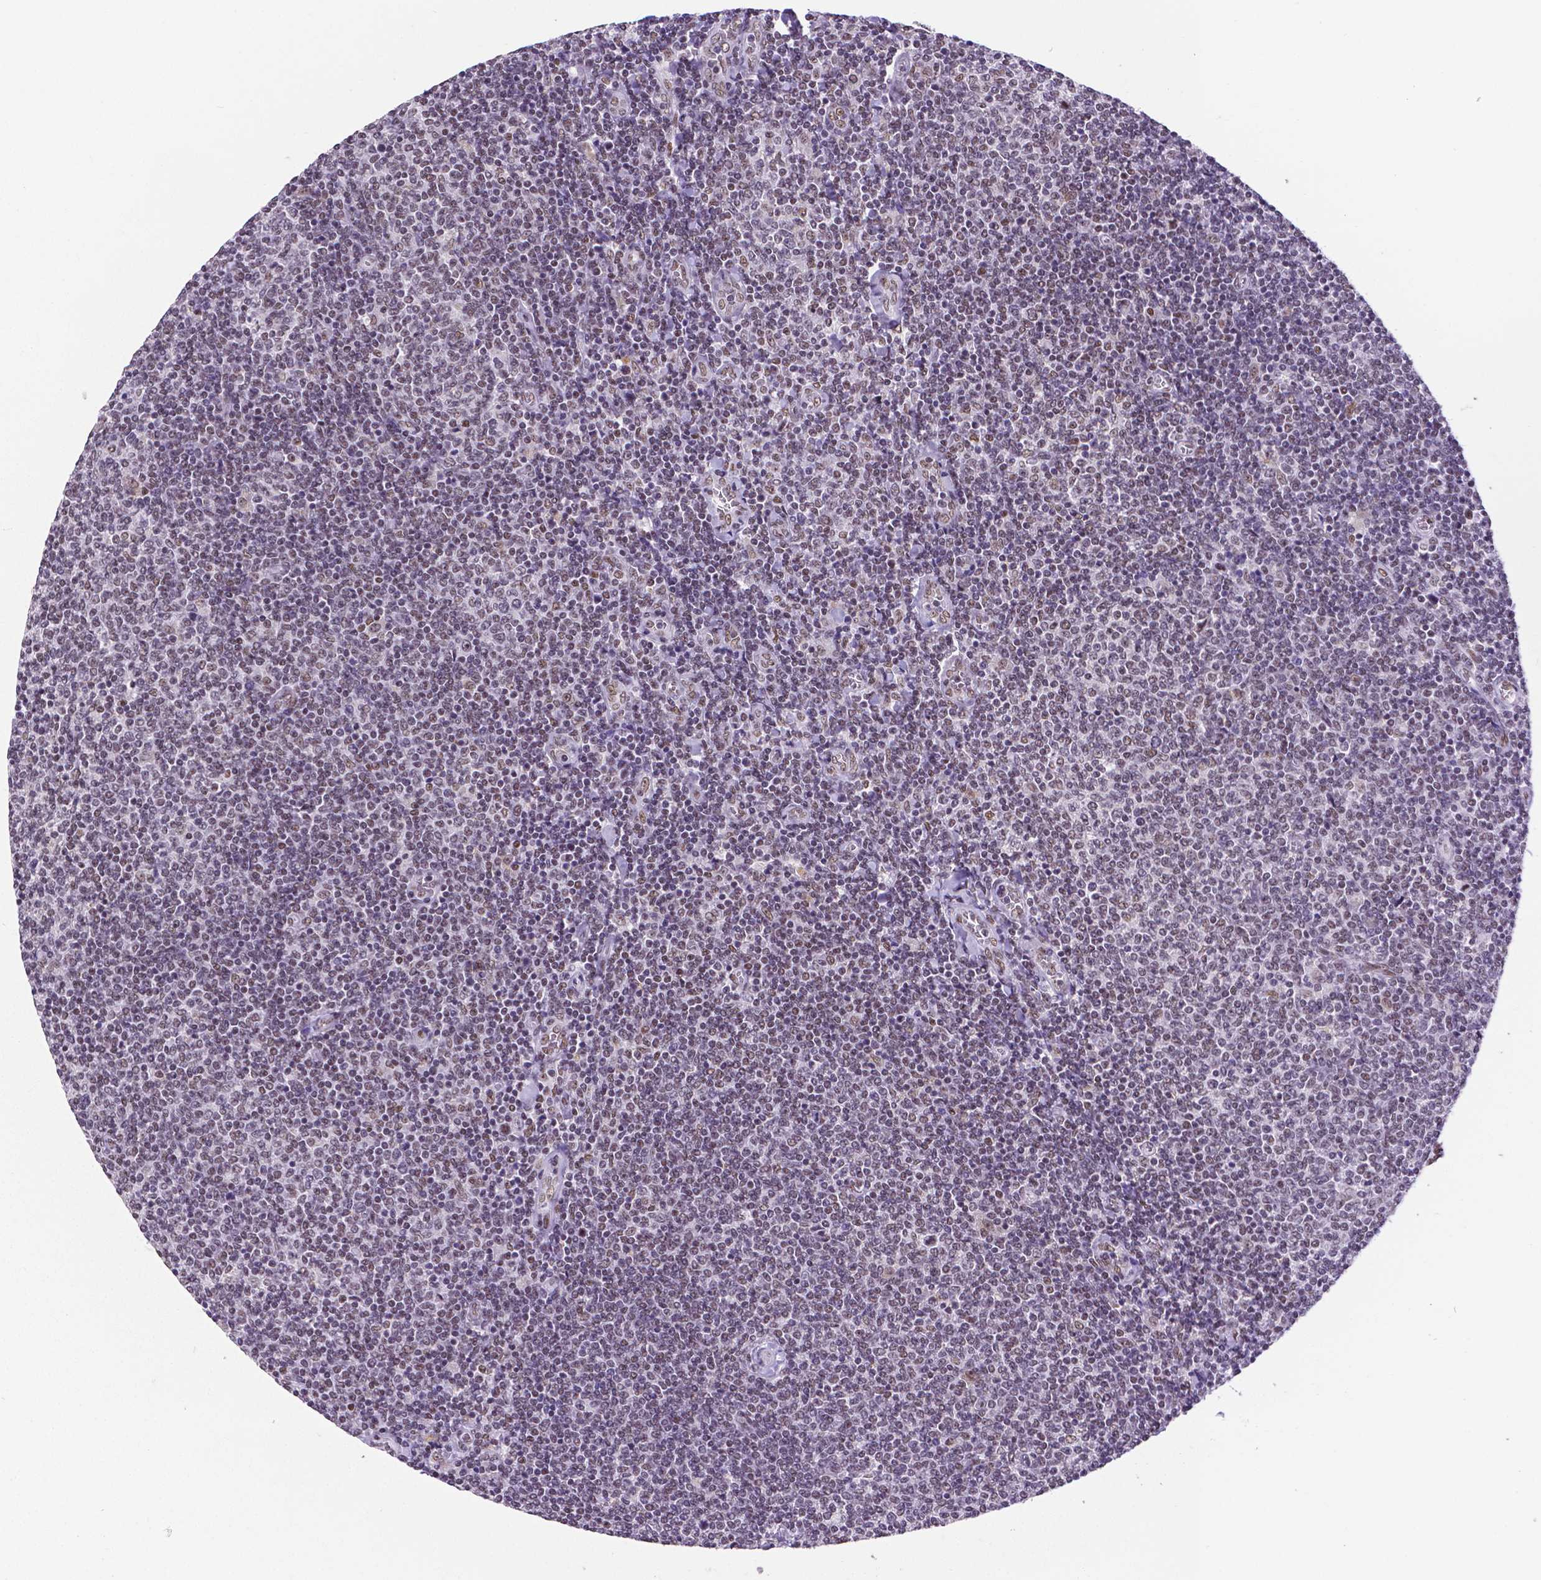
{"staining": {"intensity": "weak", "quantity": "<25%", "location": "nuclear"}, "tissue": "lymphoma", "cell_type": "Tumor cells", "image_type": "cancer", "snomed": [{"axis": "morphology", "description": "Malignant lymphoma, non-Hodgkin's type, Low grade"}, {"axis": "topography", "description": "Lymph node"}], "caption": "High magnification brightfield microscopy of malignant lymphoma, non-Hodgkin's type (low-grade) stained with DAB (3,3'-diaminobenzidine) (brown) and counterstained with hematoxylin (blue): tumor cells show no significant staining.", "gene": "ATRX", "patient": {"sex": "male", "age": 52}}